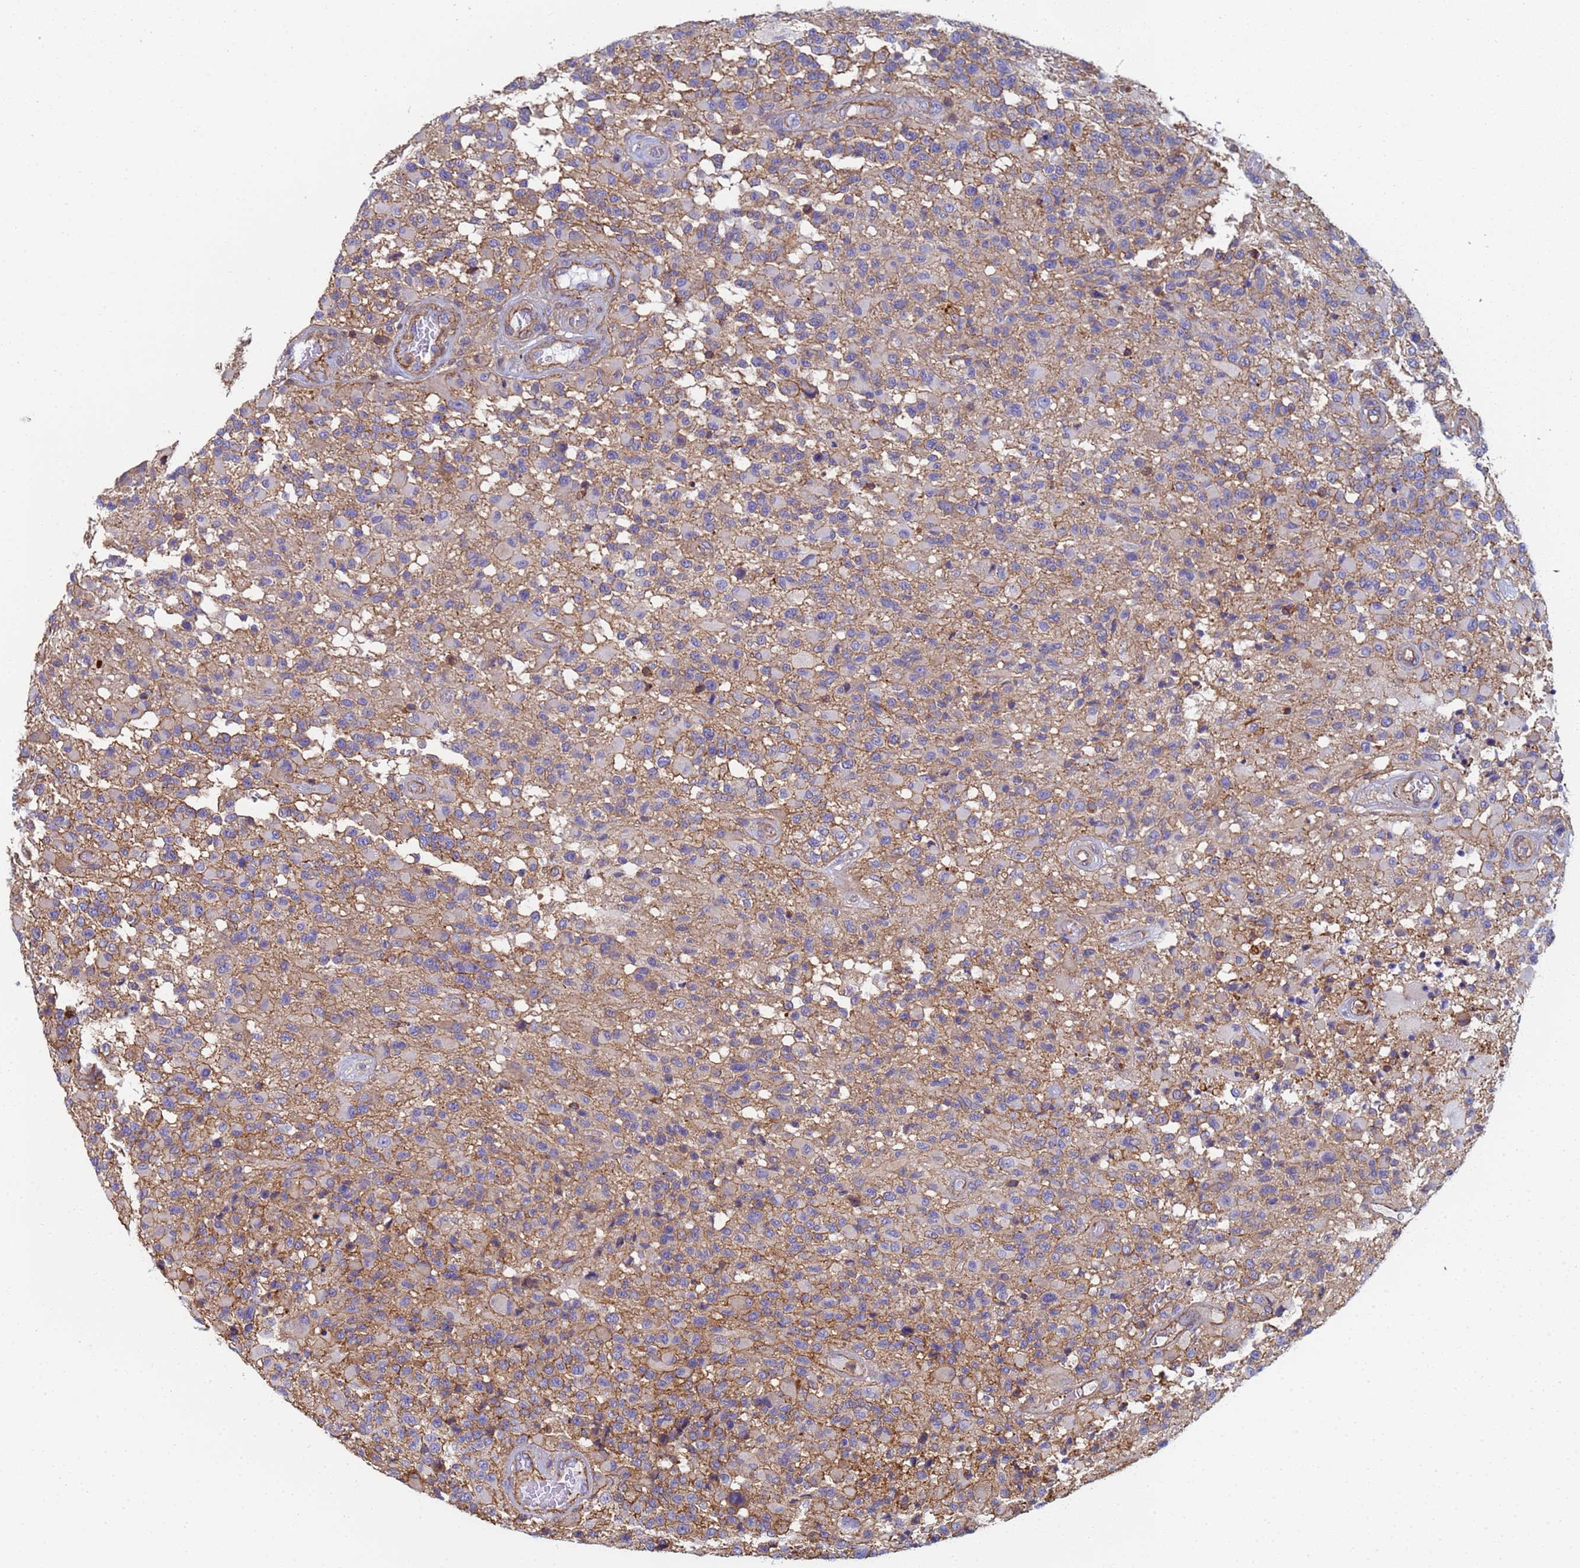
{"staining": {"intensity": "moderate", "quantity": "<25%", "location": "cytoplasmic/membranous"}, "tissue": "glioma", "cell_type": "Tumor cells", "image_type": "cancer", "snomed": [{"axis": "morphology", "description": "Glioma, malignant, High grade"}, {"axis": "morphology", "description": "Glioblastoma, NOS"}, {"axis": "topography", "description": "Brain"}], "caption": "A photomicrograph showing moderate cytoplasmic/membranous staining in approximately <25% of tumor cells in glioma, as visualized by brown immunohistochemical staining.", "gene": "ZNG1B", "patient": {"sex": "male", "age": 60}}